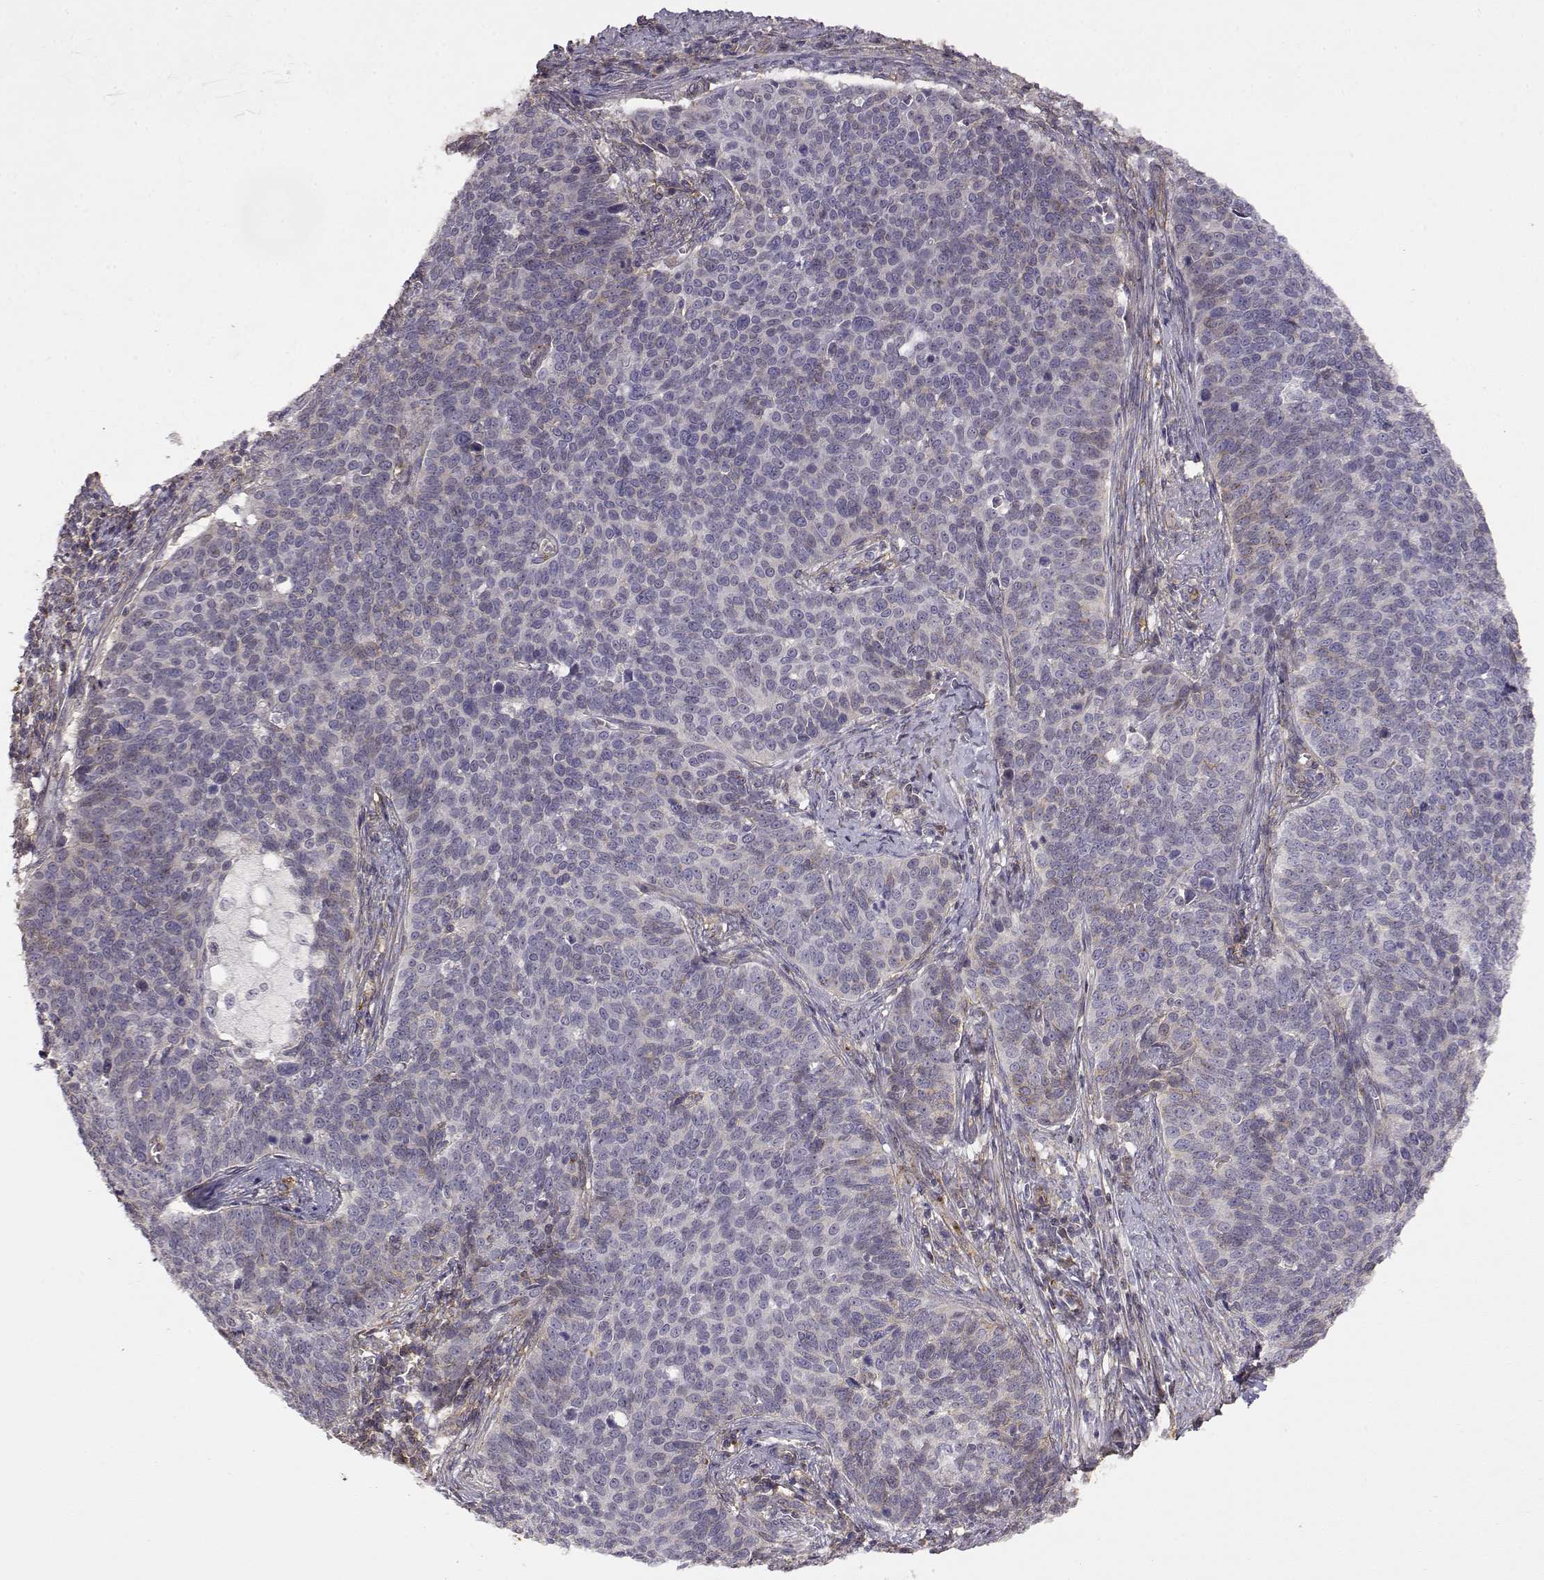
{"staining": {"intensity": "weak", "quantity": "<25%", "location": "cytoplasmic/membranous"}, "tissue": "cervical cancer", "cell_type": "Tumor cells", "image_type": "cancer", "snomed": [{"axis": "morphology", "description": "Squamous cell carcinoma, NOS"}, {"axis": "topography", "description": "Cervix"}], "caption": "The photomicrograph reveals no significant staining in tumor cells of cervical cancer (squamous cell carcinoma).", "gene": "IFITM1", "patient": {"sex": "female", "age": 39}}